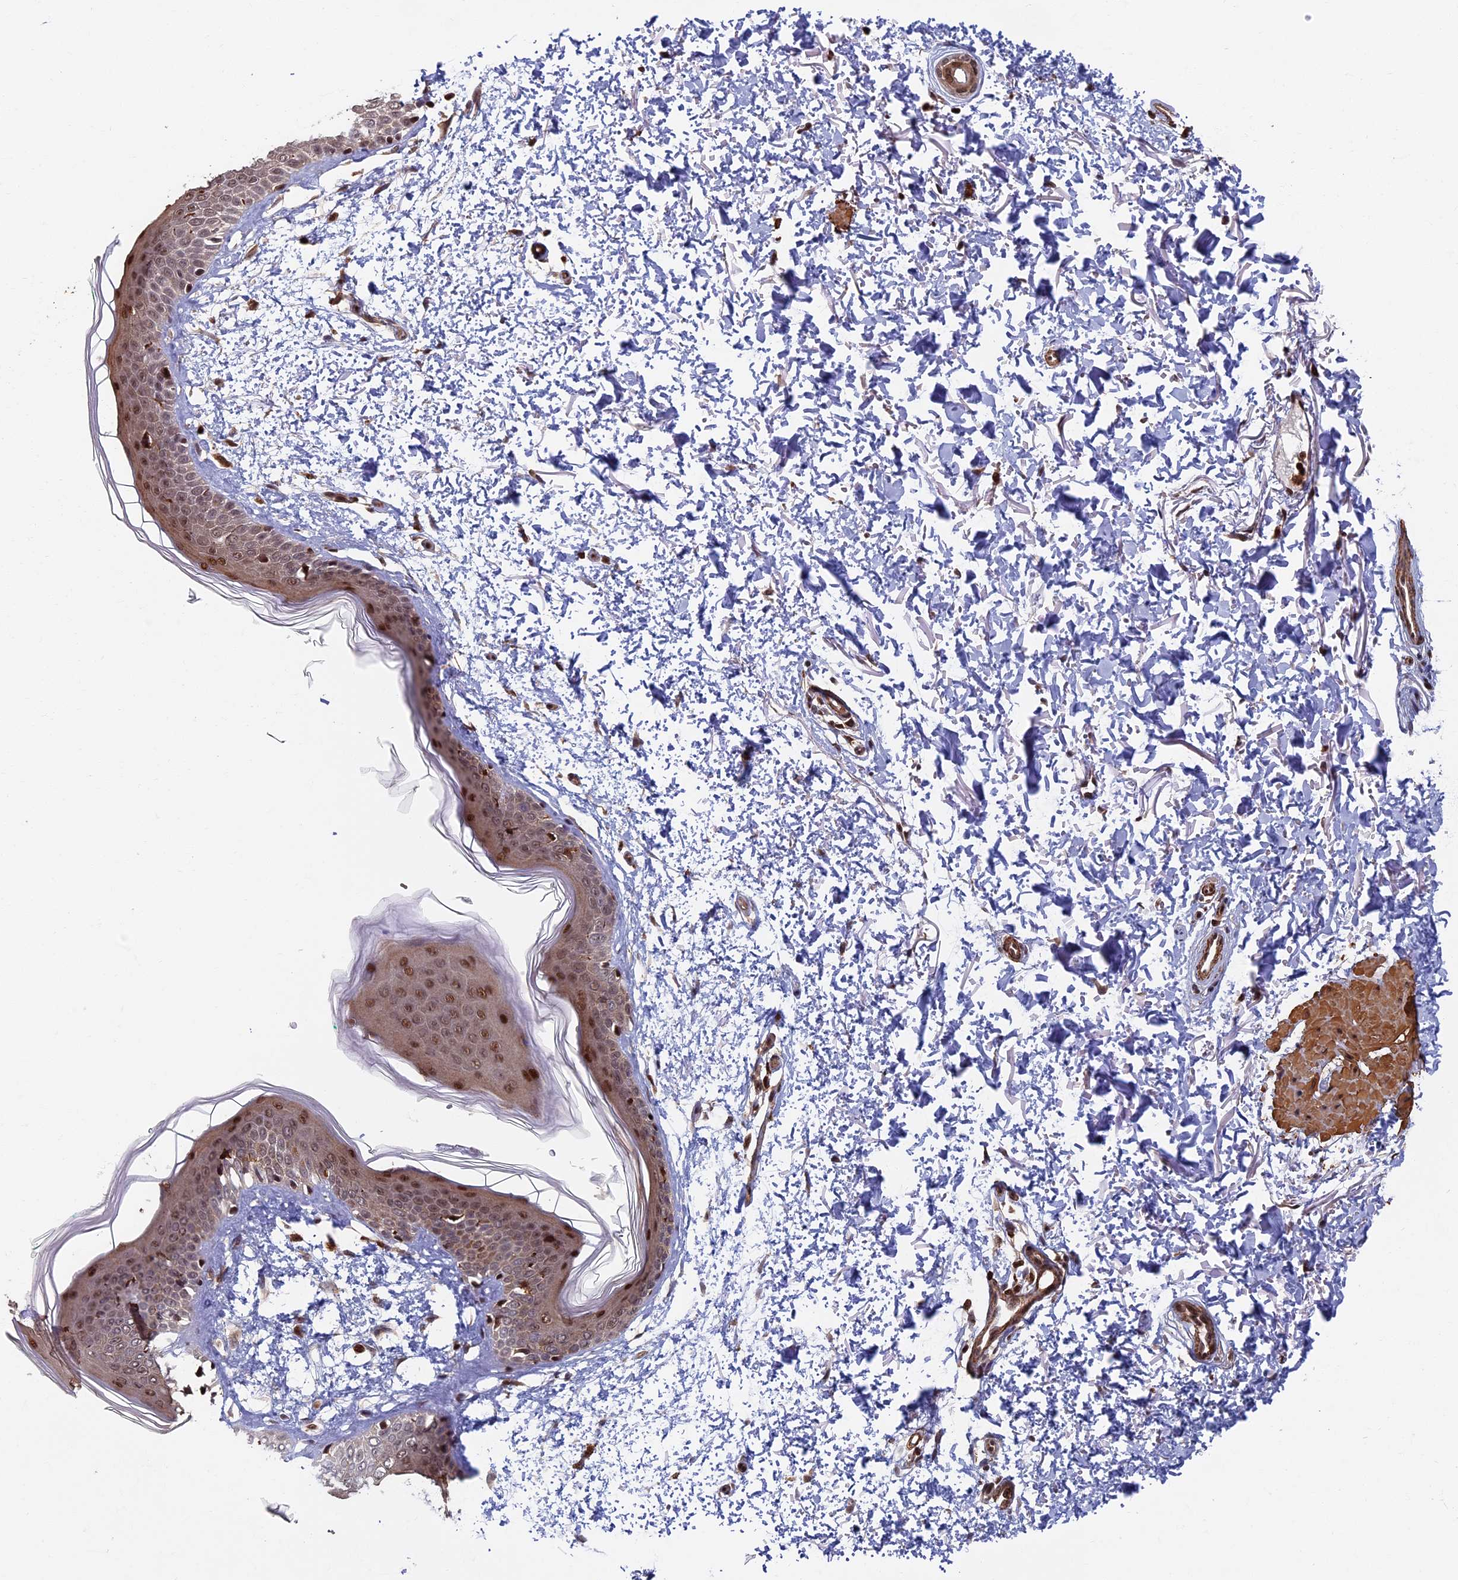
{"staining": {"intensity": "strong", "quantity": ">75%", "location": "cytoplasmic/membranous,nuclear"}, "tissue": "skin", "cell_type": "Fibroblasts", "image_type": "normal", "snomed": [{"axis": "morphology", "description": "Normal tissue, NOS"}, {"axis": "topography", "description": "Skin"}], "caption": "Immunohistochemical staining of normal skin reveals high levels of strong cytoplasmic/membranous,nuclear positivity in approximately >75% of fibroblasts.", "gene": "CTDP1", "patient": {"sex": "male", "age": 66}}